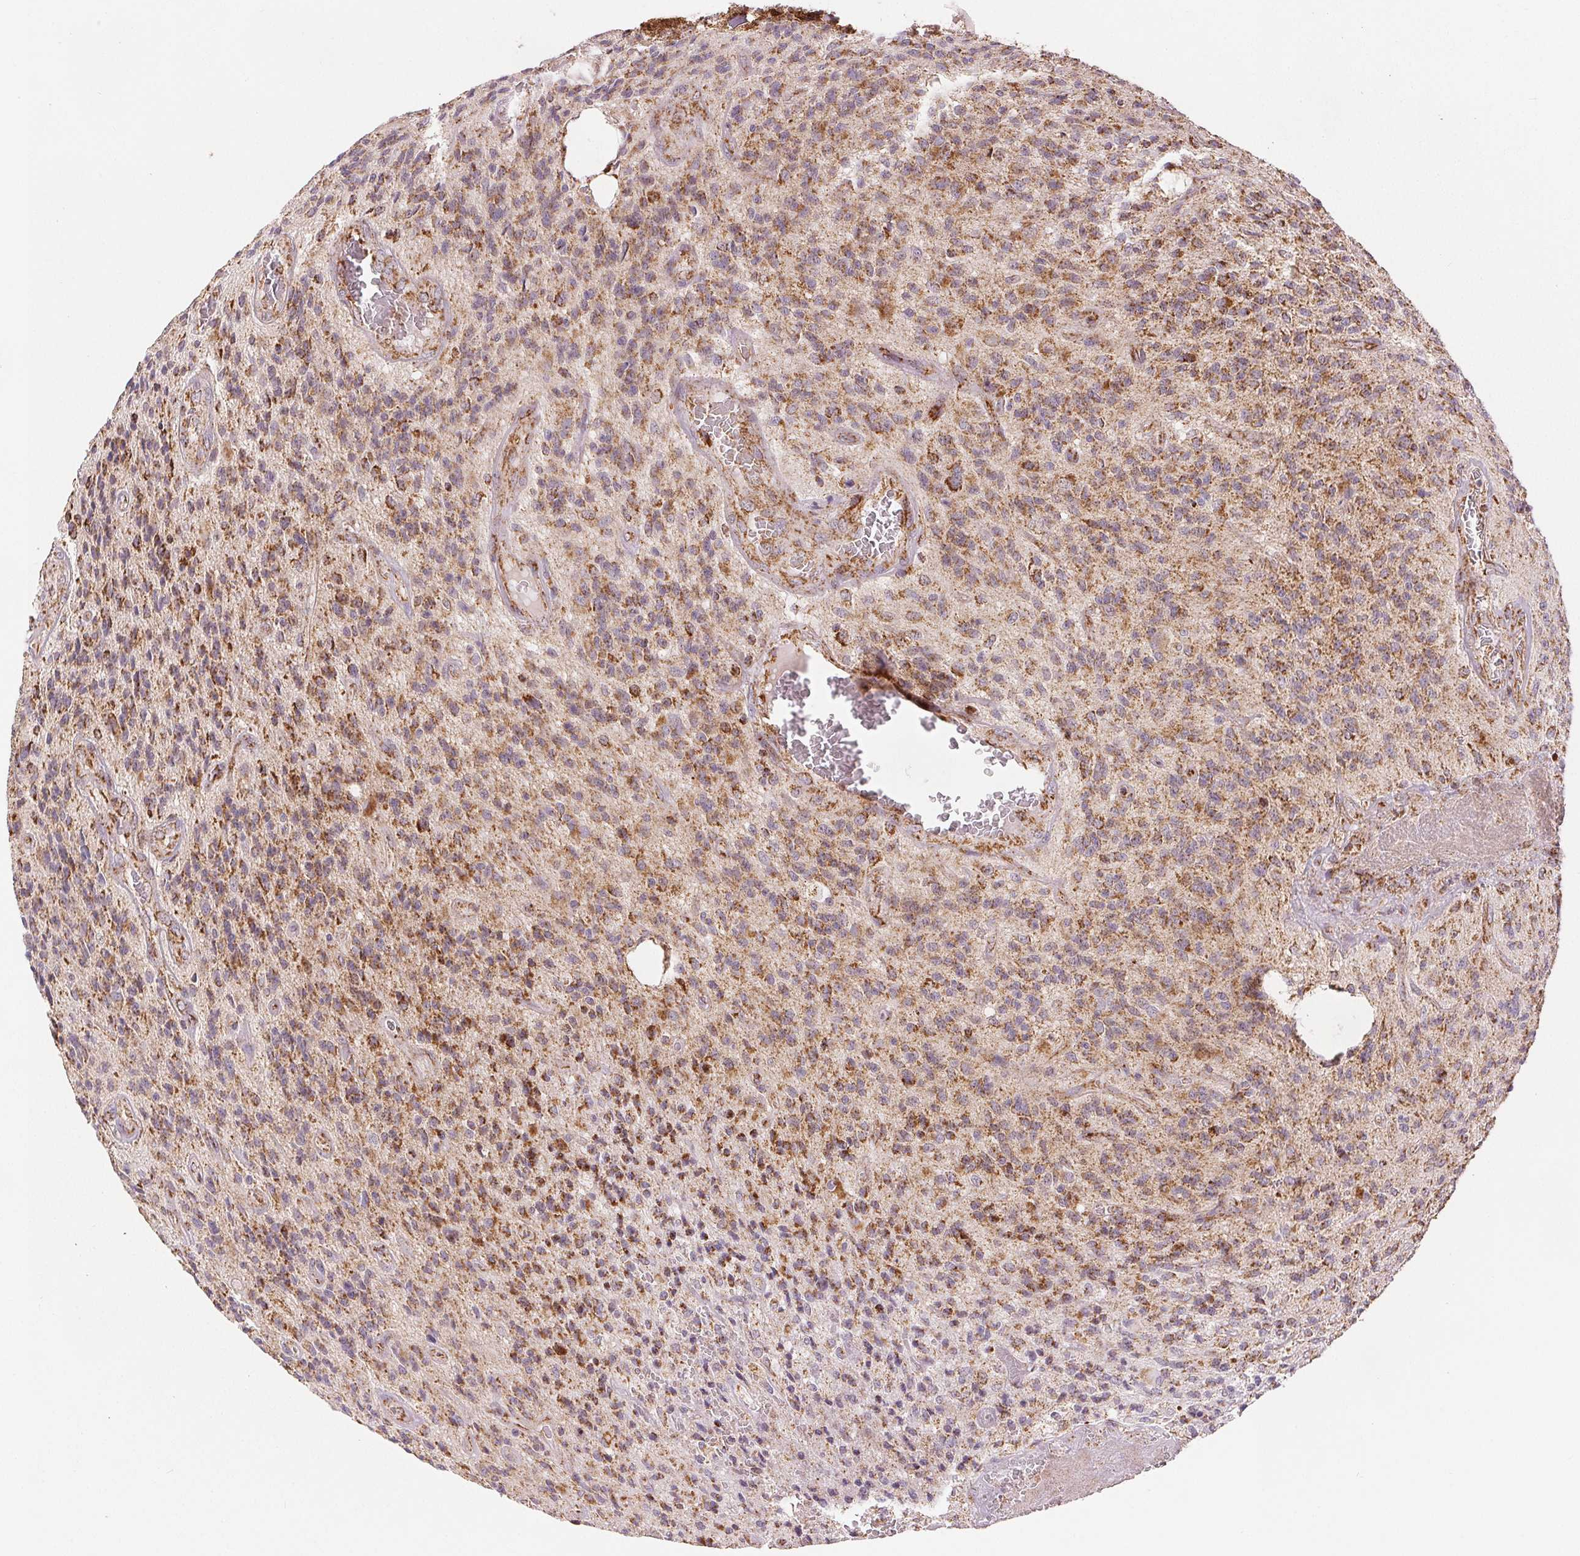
{"staining": {"intensity": "strong", "quantity": "25%-75%", "location": "cytoplasmic/membranous"}, "tissue": "glioma", "cell_type": "Tumor cells", "image_type": "cancer", "snomed": [{"axis": "morphology", "description": "Glioma, malignant, High grade"}, {"axis": "topography", "description": "Brain"}], "caption": "The photomicrograph demonstrates a brown stain indicating the presence of a protein in the cytoplasmic/membranous of tumor cells in malignant high-grade glioma. The protein of interest is shown in brown color, while the nuclei are stained blue.", "gene": "SDHB", "patient": {"sex": "male", "age": 76}}